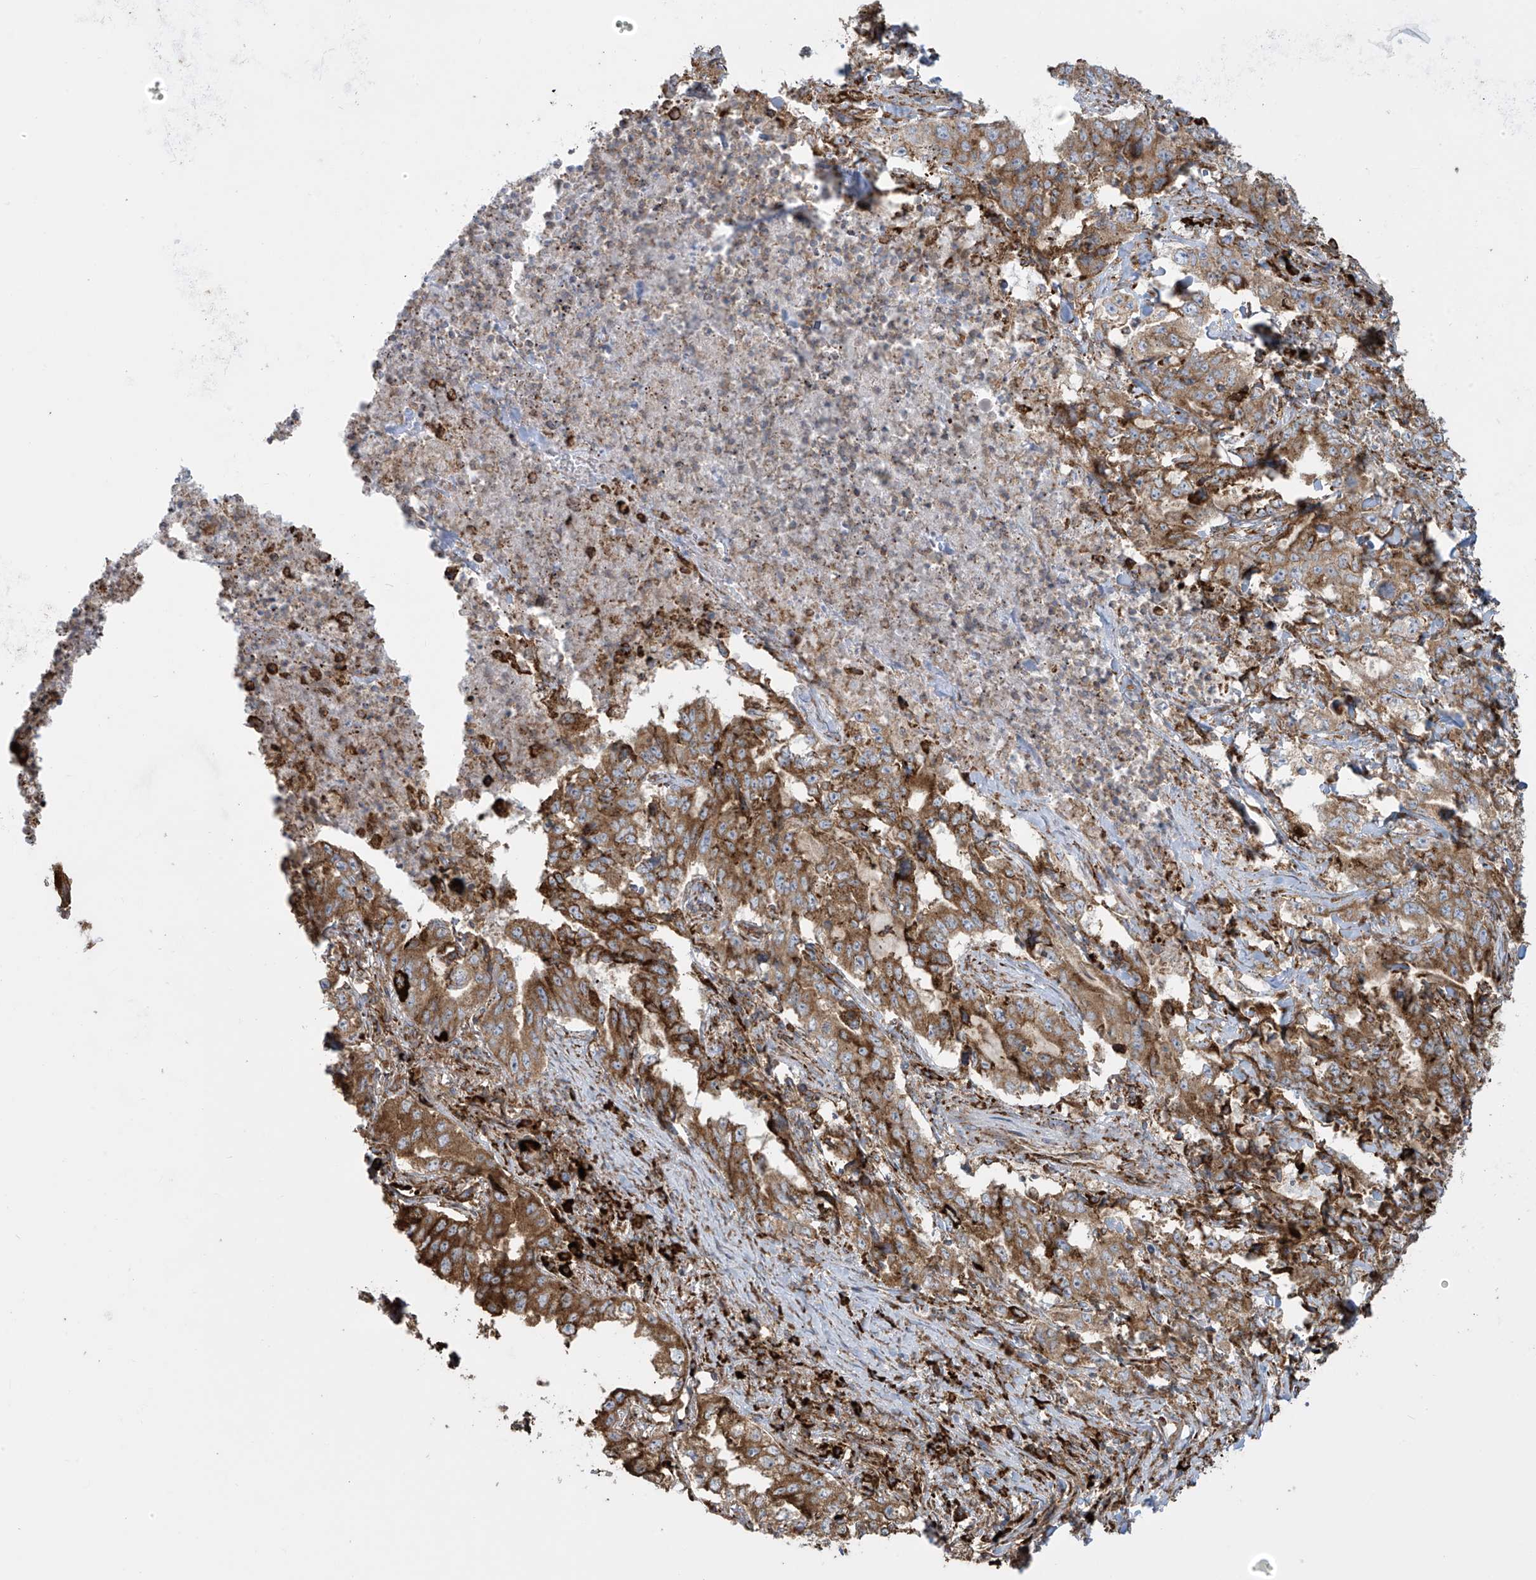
{"staining": {"intensity": "moderate", "quantity": ">75%", "location": "cytoplasmic/membranous"}, "tissue": "lung cancer", "cell_type": "Tumor cells", "image_type": "cancer", "snomed": [{"axis": "morphology", "description": "Adenocarcinoma, NOS"}, {"axis": "topography", "description": "Lung"}], "caption": "Immunohistochemistry micrograph of neoplastic tissue: lung cancer stained using IHC demonstrates medium levels of moderate protein expression localized specifically in the cytoplasmic/membranous of tumor cells, appearing as a cytoplasmic/membranous brown color.", "gene": "MX1", "patient": {"sex": "female", "age": 51}}